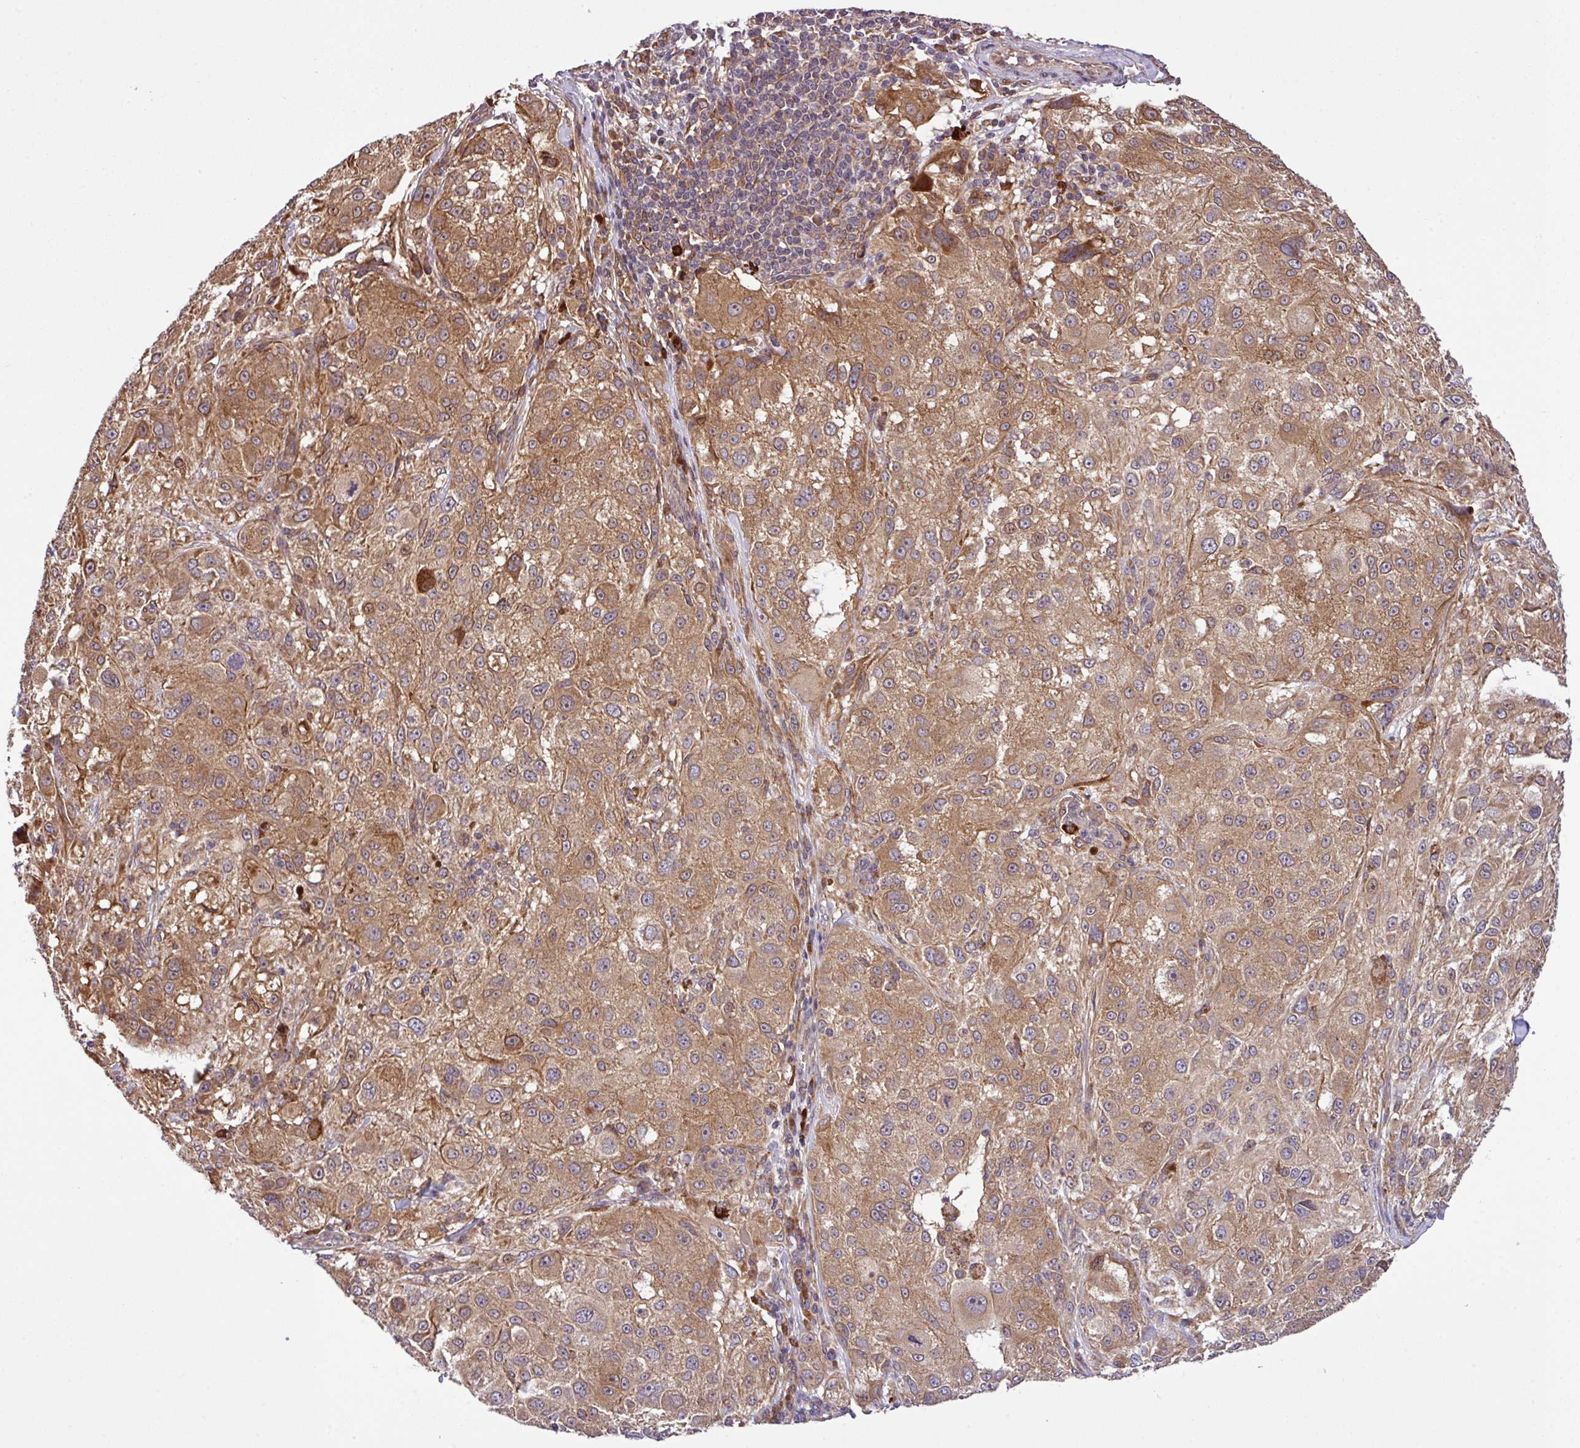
{"staining": {"intensity": "moderate", "quantity": ">75%", "location": "cytoplasmic/membranous"}, "tissue": "melanoma", "cell_type": "Tumor cells", "image_type": "cancer", "snomed": [{"axis": "morphology", "description": "Necrosis, NOS"}, {"axis": "morphology", "description": "Malignant melanoma, NOS"}, {"axis": "topography", "description": "Skin"}], "caption": "IHC (DAB) staining of melanoma demonstrates moderate cytoplasmic/membranous protein staining in approximately >75% of tumor cells. (brown staining indicates protein expression, while blue staining denotes nuclei).", "gene": "DLGAP4", "patient": {"sex": "female", "age": 87}}